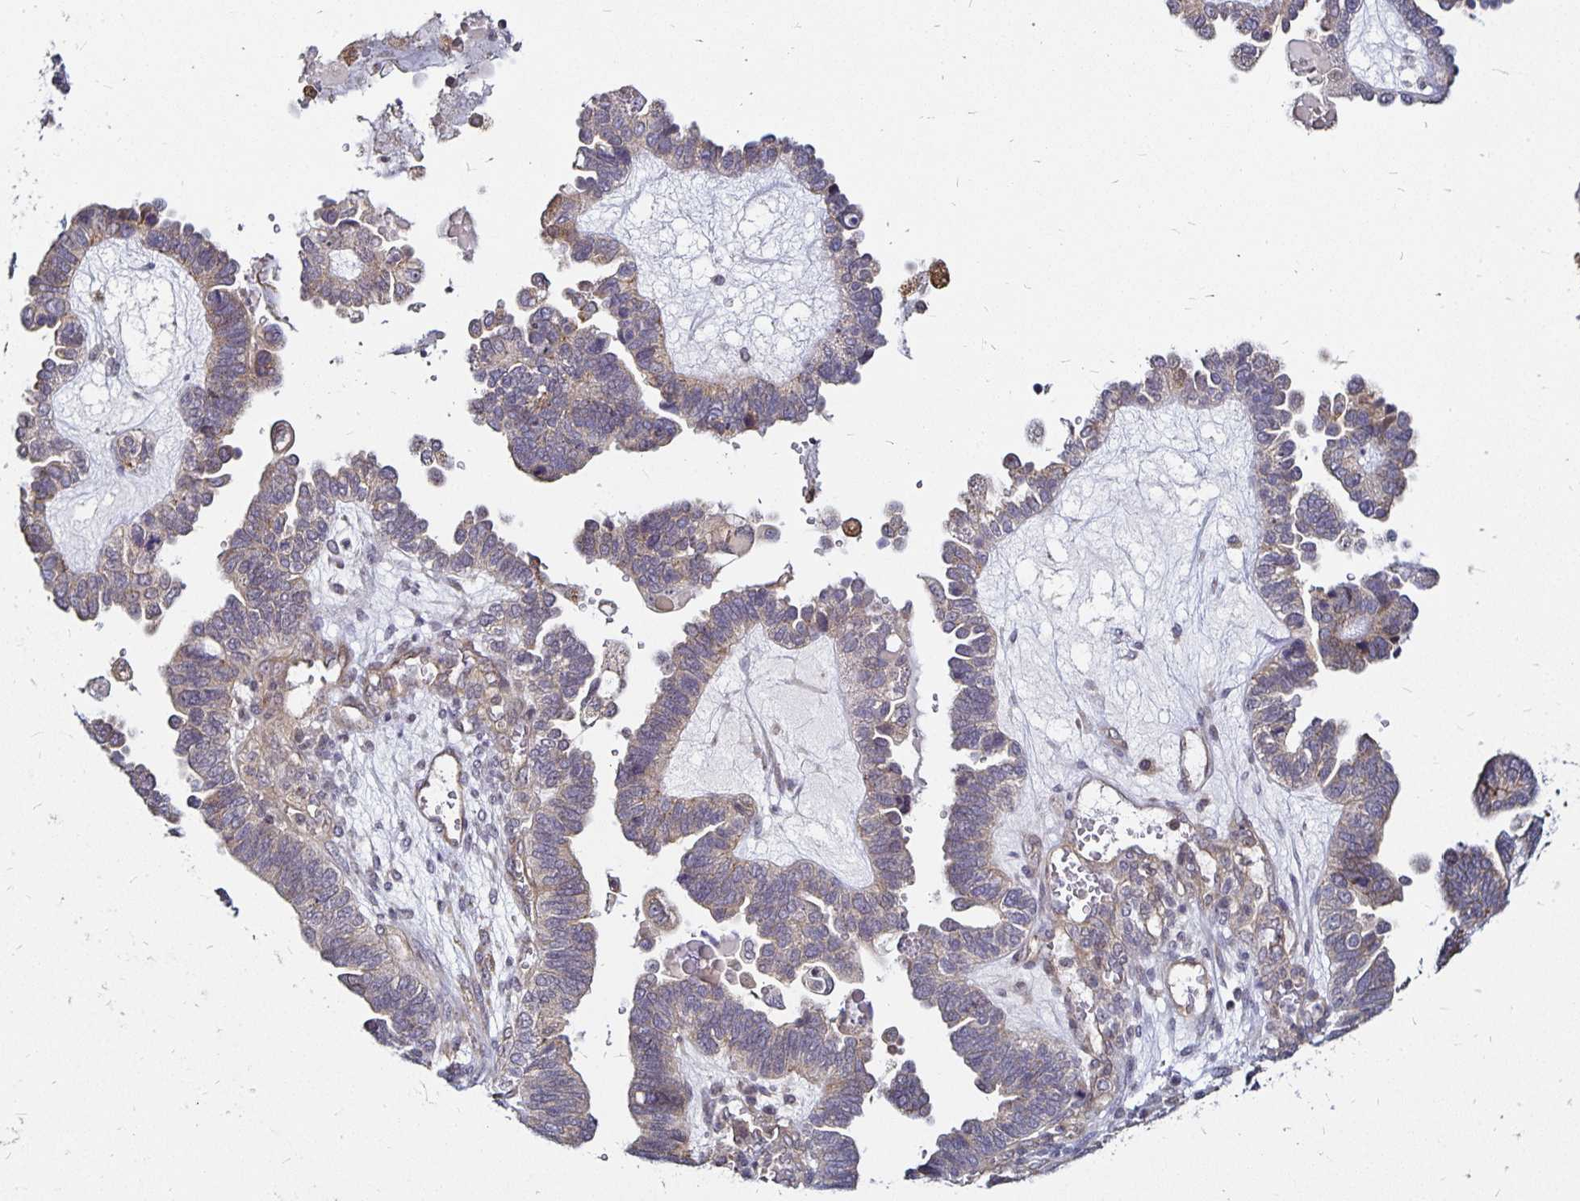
{"staining": {"intensity": "weak", "quantity": "<25%", "location": "cytoplasmic/membranous"}, "tissue": "ovarian cancer", "cell_type": "Tumor cells", "image_type": "cancer", "snomed": [{"axis": "morphology", "description": "Cystadenocarcinoma, serous, NOS"}, {"axis": "topography", "description": "Ovary"}], "caption": "A high-resolution image shows IHC staining of ovarian cancer (serous cystadenocarcinoma), which shows no significant expression in tumor cells.", "gene": "CYP27A1", "patient": {"sex": "female", "age": 51}}